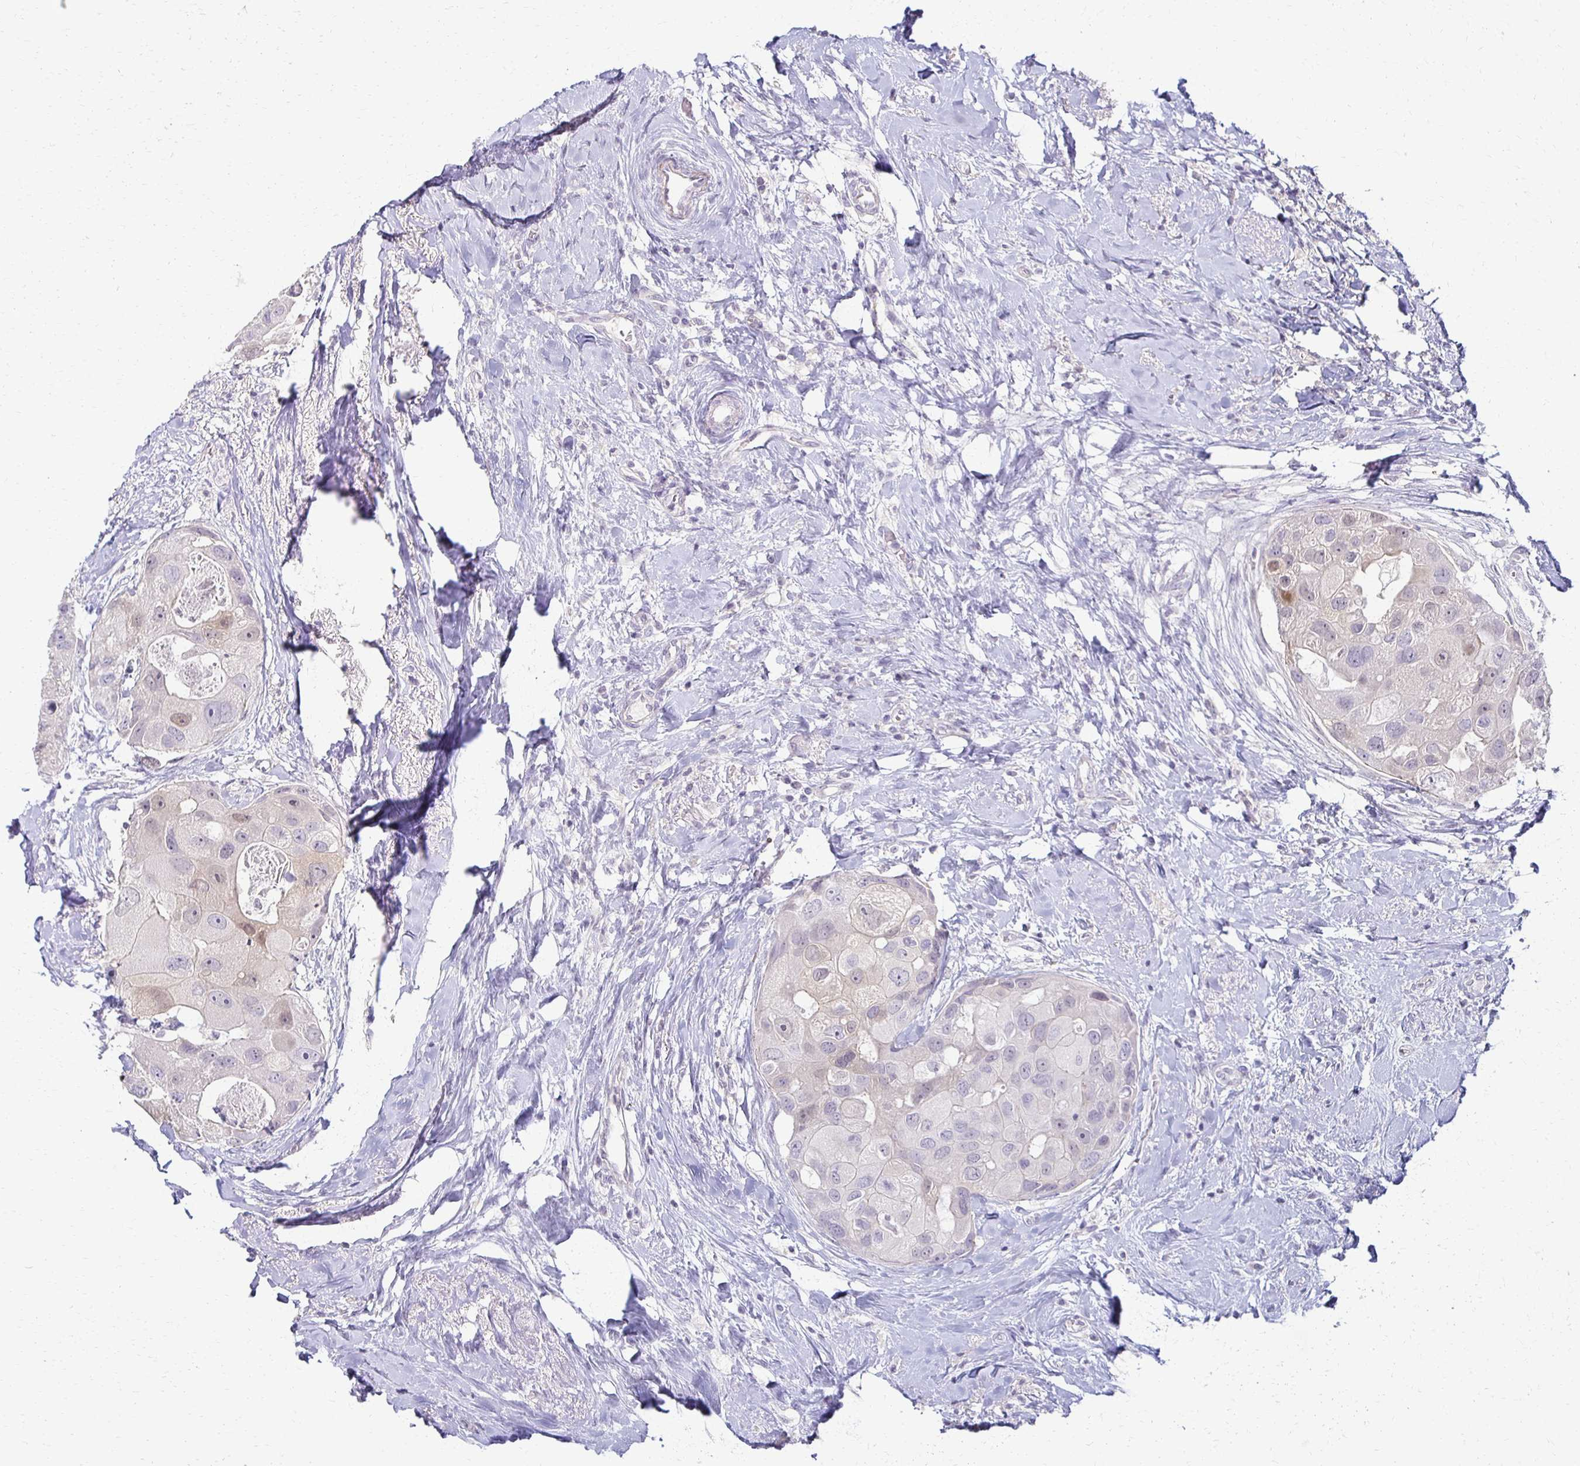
{"staining": {"intensity": "weak", "quantity": "<25%", "location": "cytoplasmic/membranous,nuclear"}, "tissue": "breast cancer", "cell_type": "Tumor cells", "image_type": "cancer", "snomed": [{"axis": "morphology", "description": "Duct carcinoma"}, {"axis": "topography", "description": "Breast"}], "caption": "Immunohistochemistry (IHC) photomicrograph of neoplastic tissue: breast cancer (invasive ductal carcinoma) stained with DAB (3,3'-diaminobenzidine) shows no significant protein staining in tumor cells.", "gene": "FOXO4", "patient": {"sex": "female", "age": 43}}